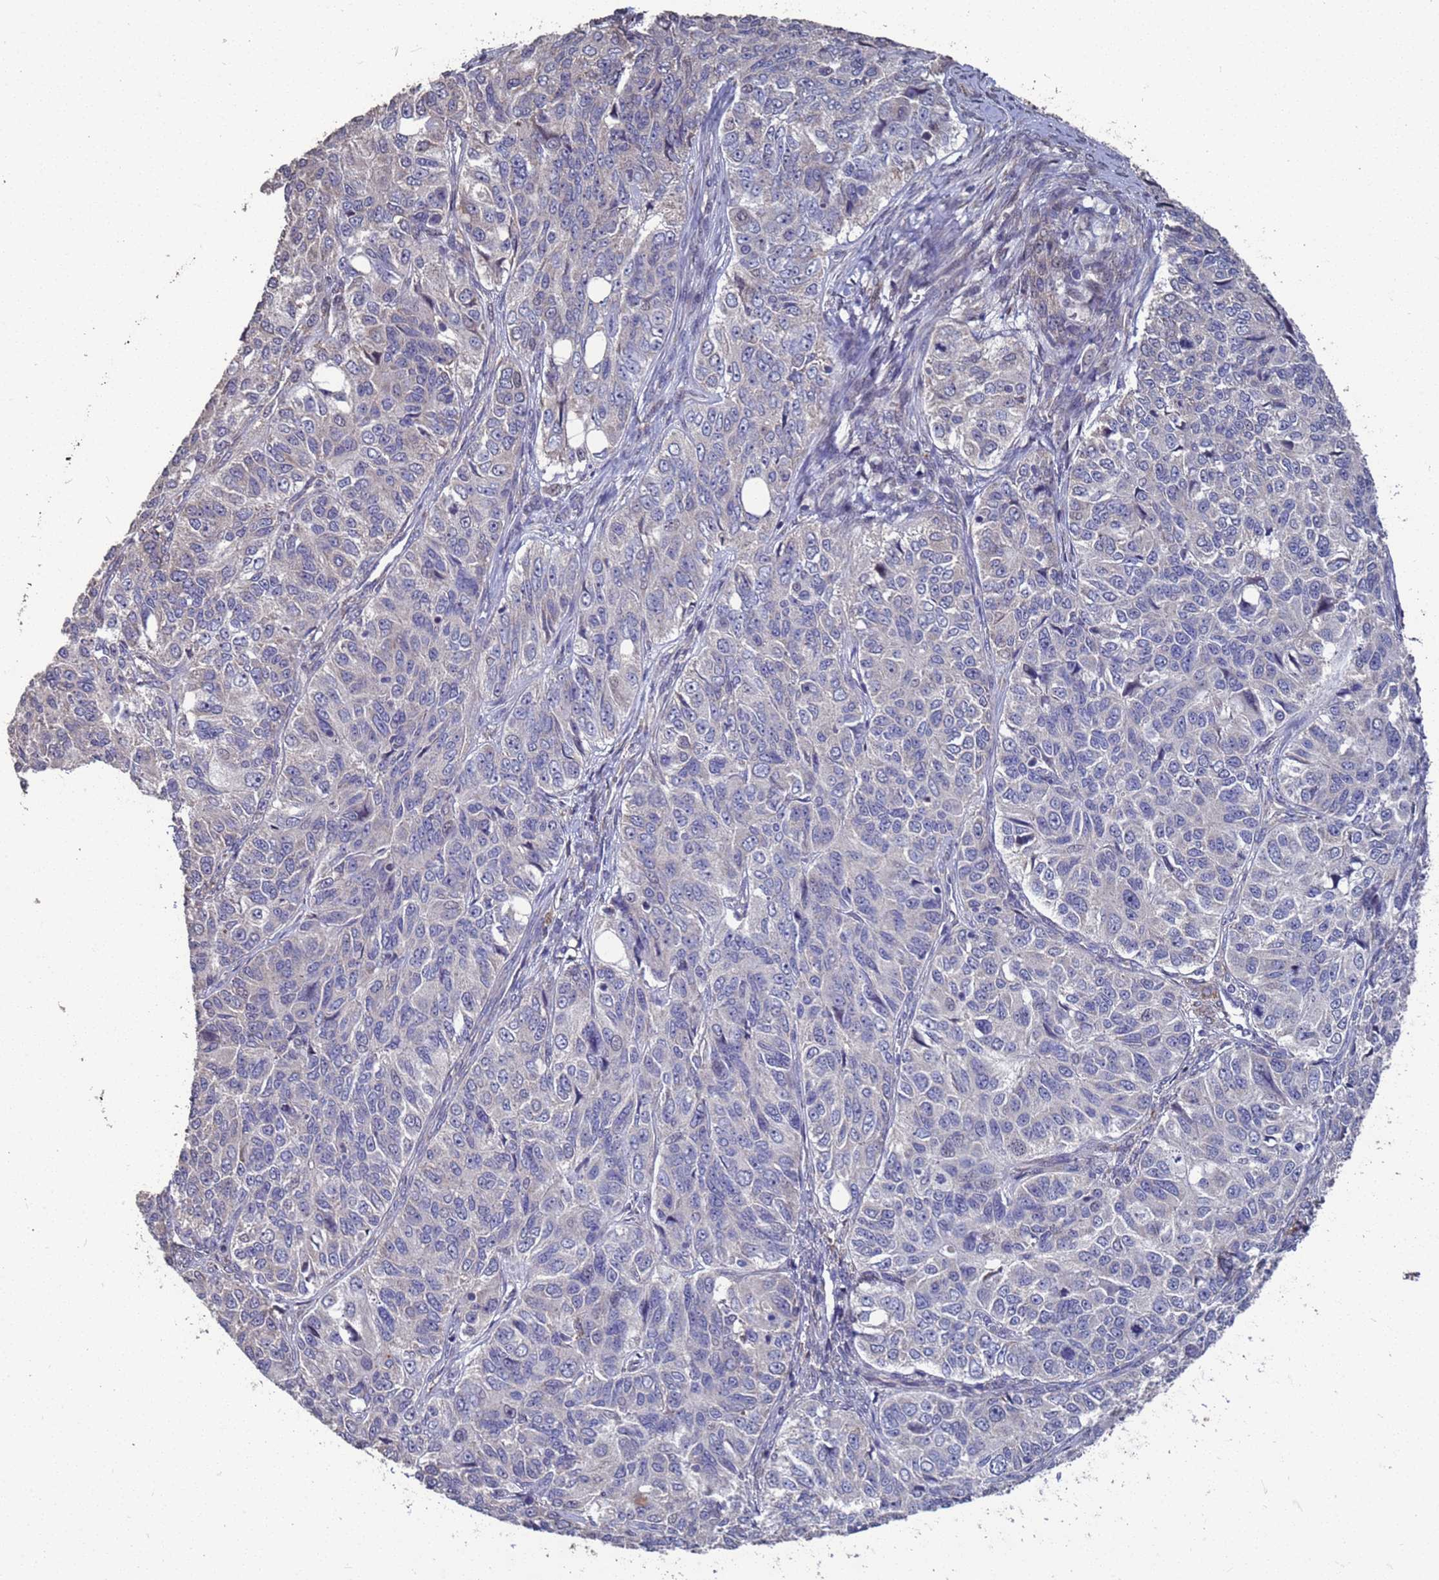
{"staining": {"intensity": "negative", "quantity": "none", "location": "none"}, "tissue": "ovarian cancer", "cell_type": "Tumor cells", "image_type": "cancer", "snomed": [{"axis": "morphology", "description": "Carcinoma, endometroid"}, {"axis": "topography", "description": "Ovary"}], "caption": "Tumor cells show no significant staining in ovarian cancer.", "gene": "CFAP119", "patient": {"sex": "female", "age": 51}}